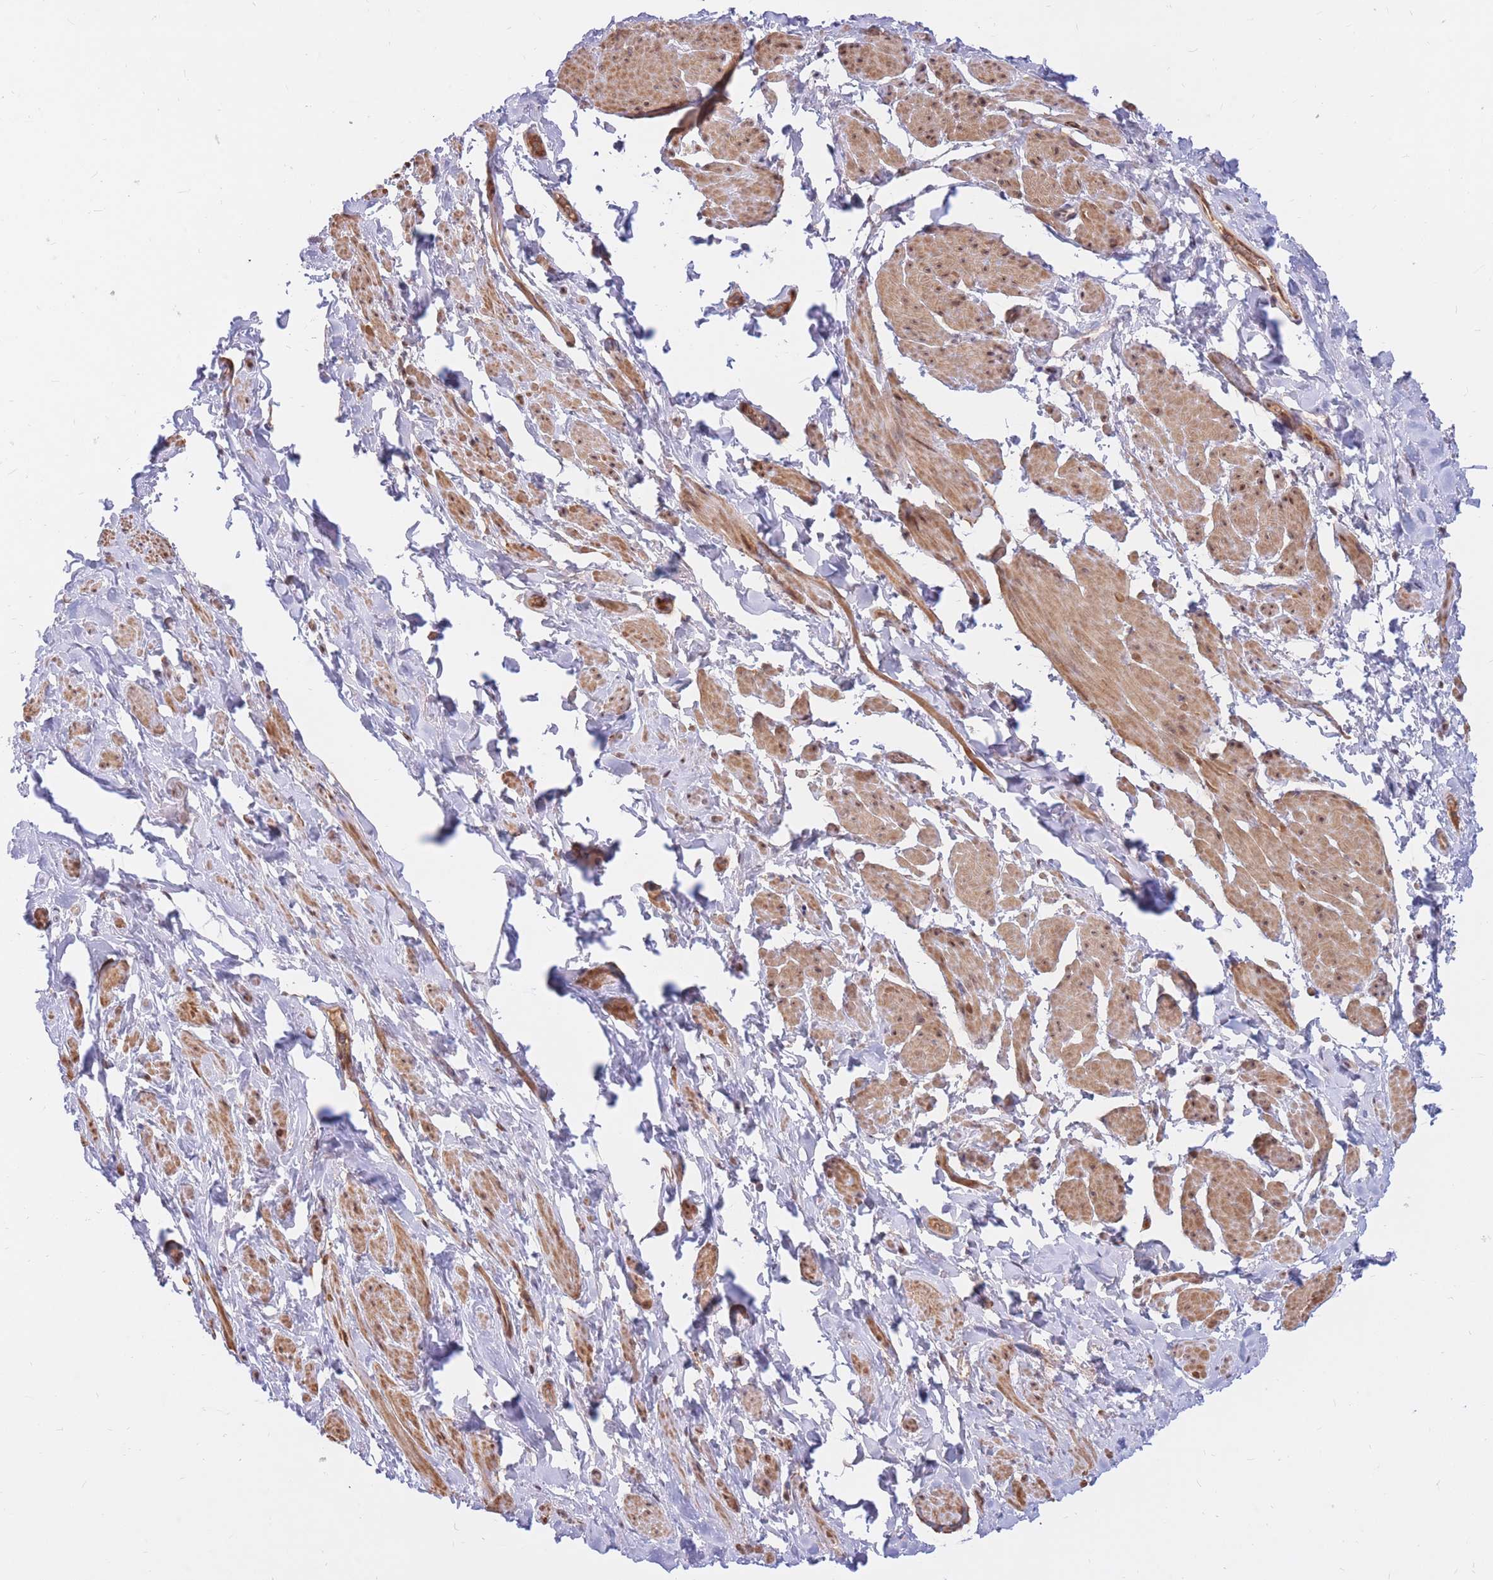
{"staining": {"intensity": "moderate", "quantity": ">75%", "location": "cytoplasmic/membranous,nuclear"}, "tissue": "smooth muscle", "cell_type": "Smooth muscle cells", "image_type": "normal", "snomed": [{"axis": "morphology", "description": "Normal tissue, NOS"}, {"axis": "topography", "description": "Smooth muscle"}, {"axis": "topography", "description": "Peripheral nerve tissue"}], "caption": "Smooth muscle stained for a protein (brown) exhibits moderate cytoplasmic/membranous,nuclear positive positivity in approximately >75% of smooth muscle cells.", "gene": "ERICH6B", "patient": {"sex": "male", "age": 69}}